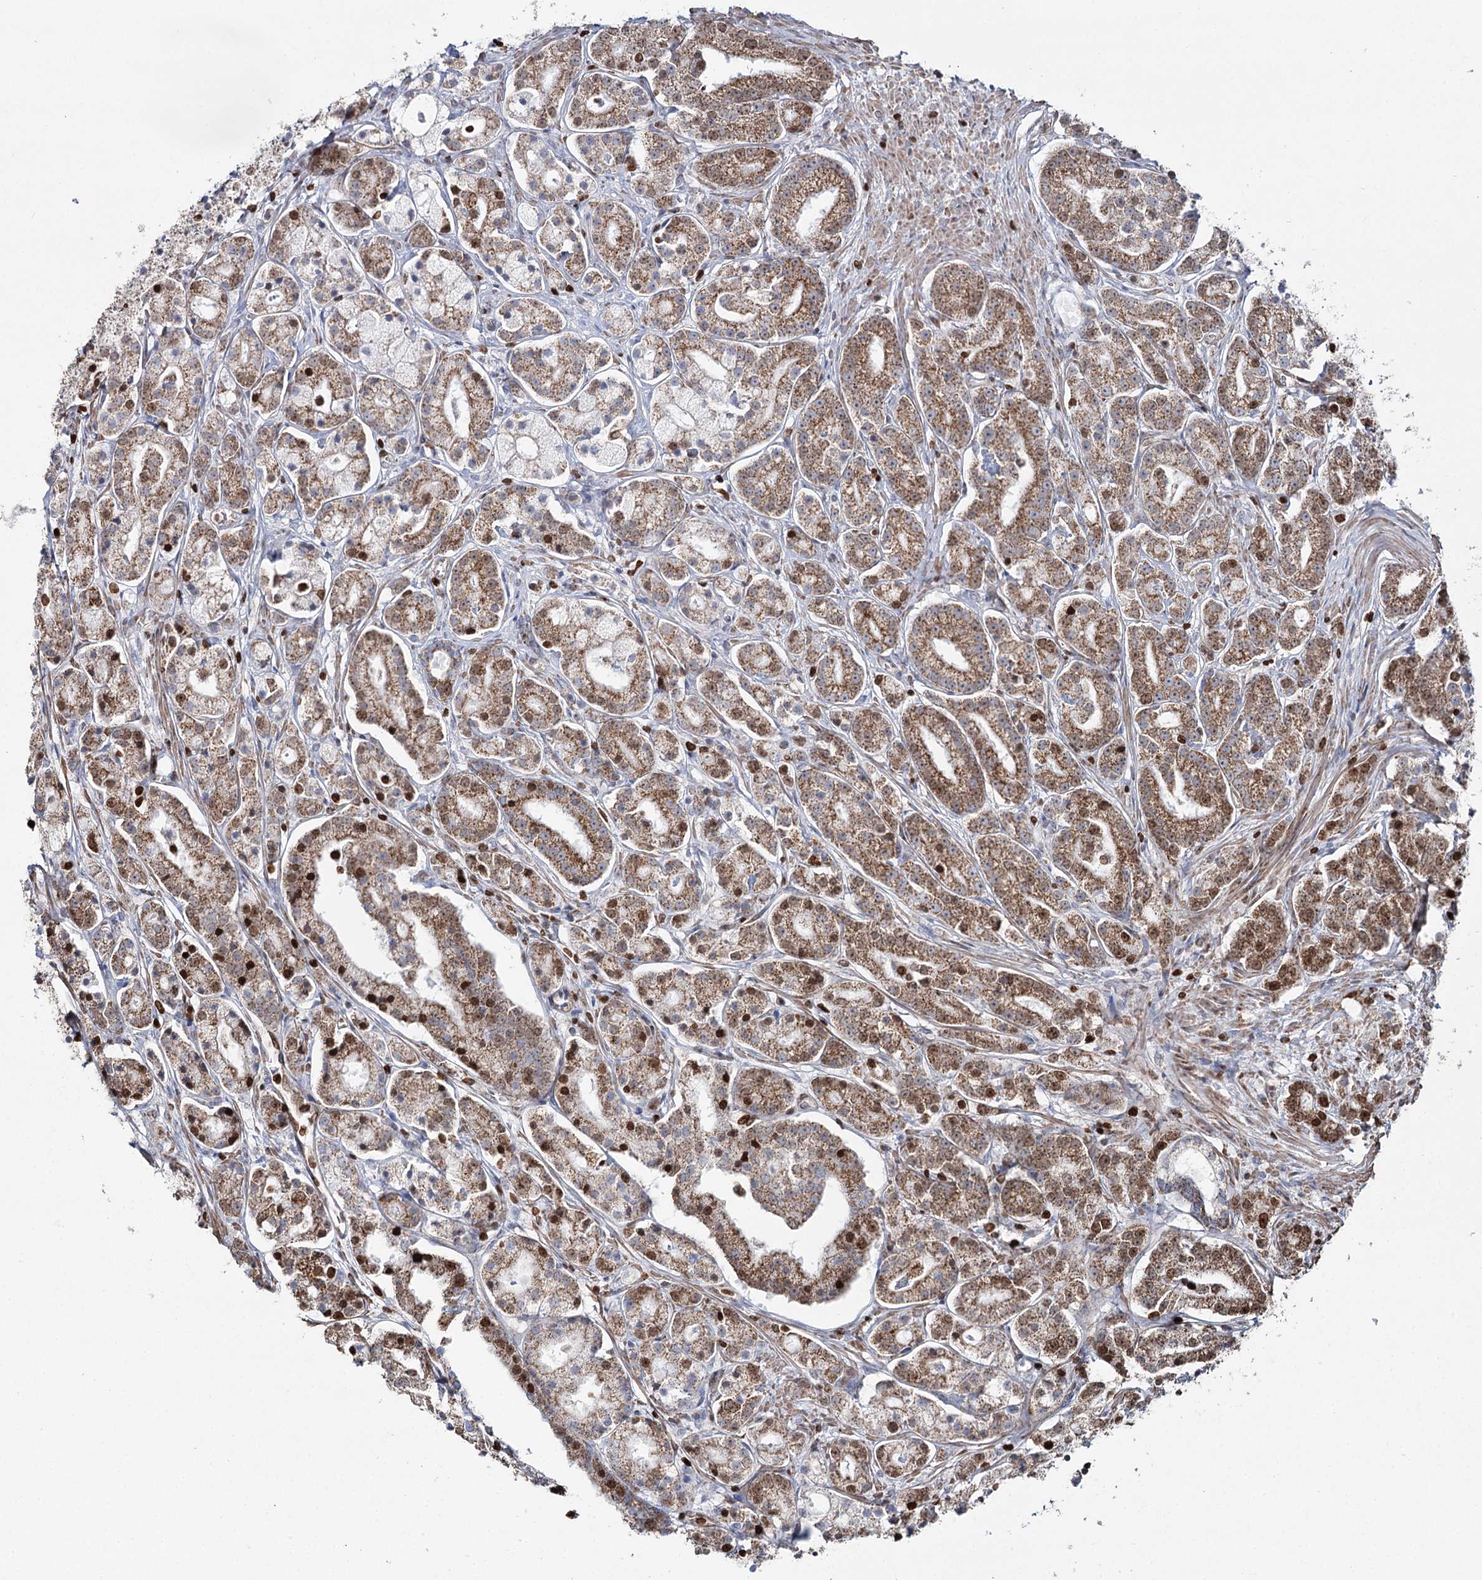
{"staining": {"intensity": "moderate", "quantity": ">75%", "location": "cytoplasmic/membranous,nuclear"}, "tissue": "prostate cancer", "cell_type": "Tumor cells", "image_type": "cancer", "snomed": [{"axis": "morphology", "description": "Adenocarcinoma, High grade"}, {"axis": "topography", "description": "Prostate"}], "caption": "A histopathology image of human prostate cancer (adenocarcinoma (high-grade)) stained for a protein exhibits moderate cytoplasmic/membranous and nuclear brown staining in tumor cells.", "gene": "PDHX", "patient": {"sex": "male", "age": 69}}